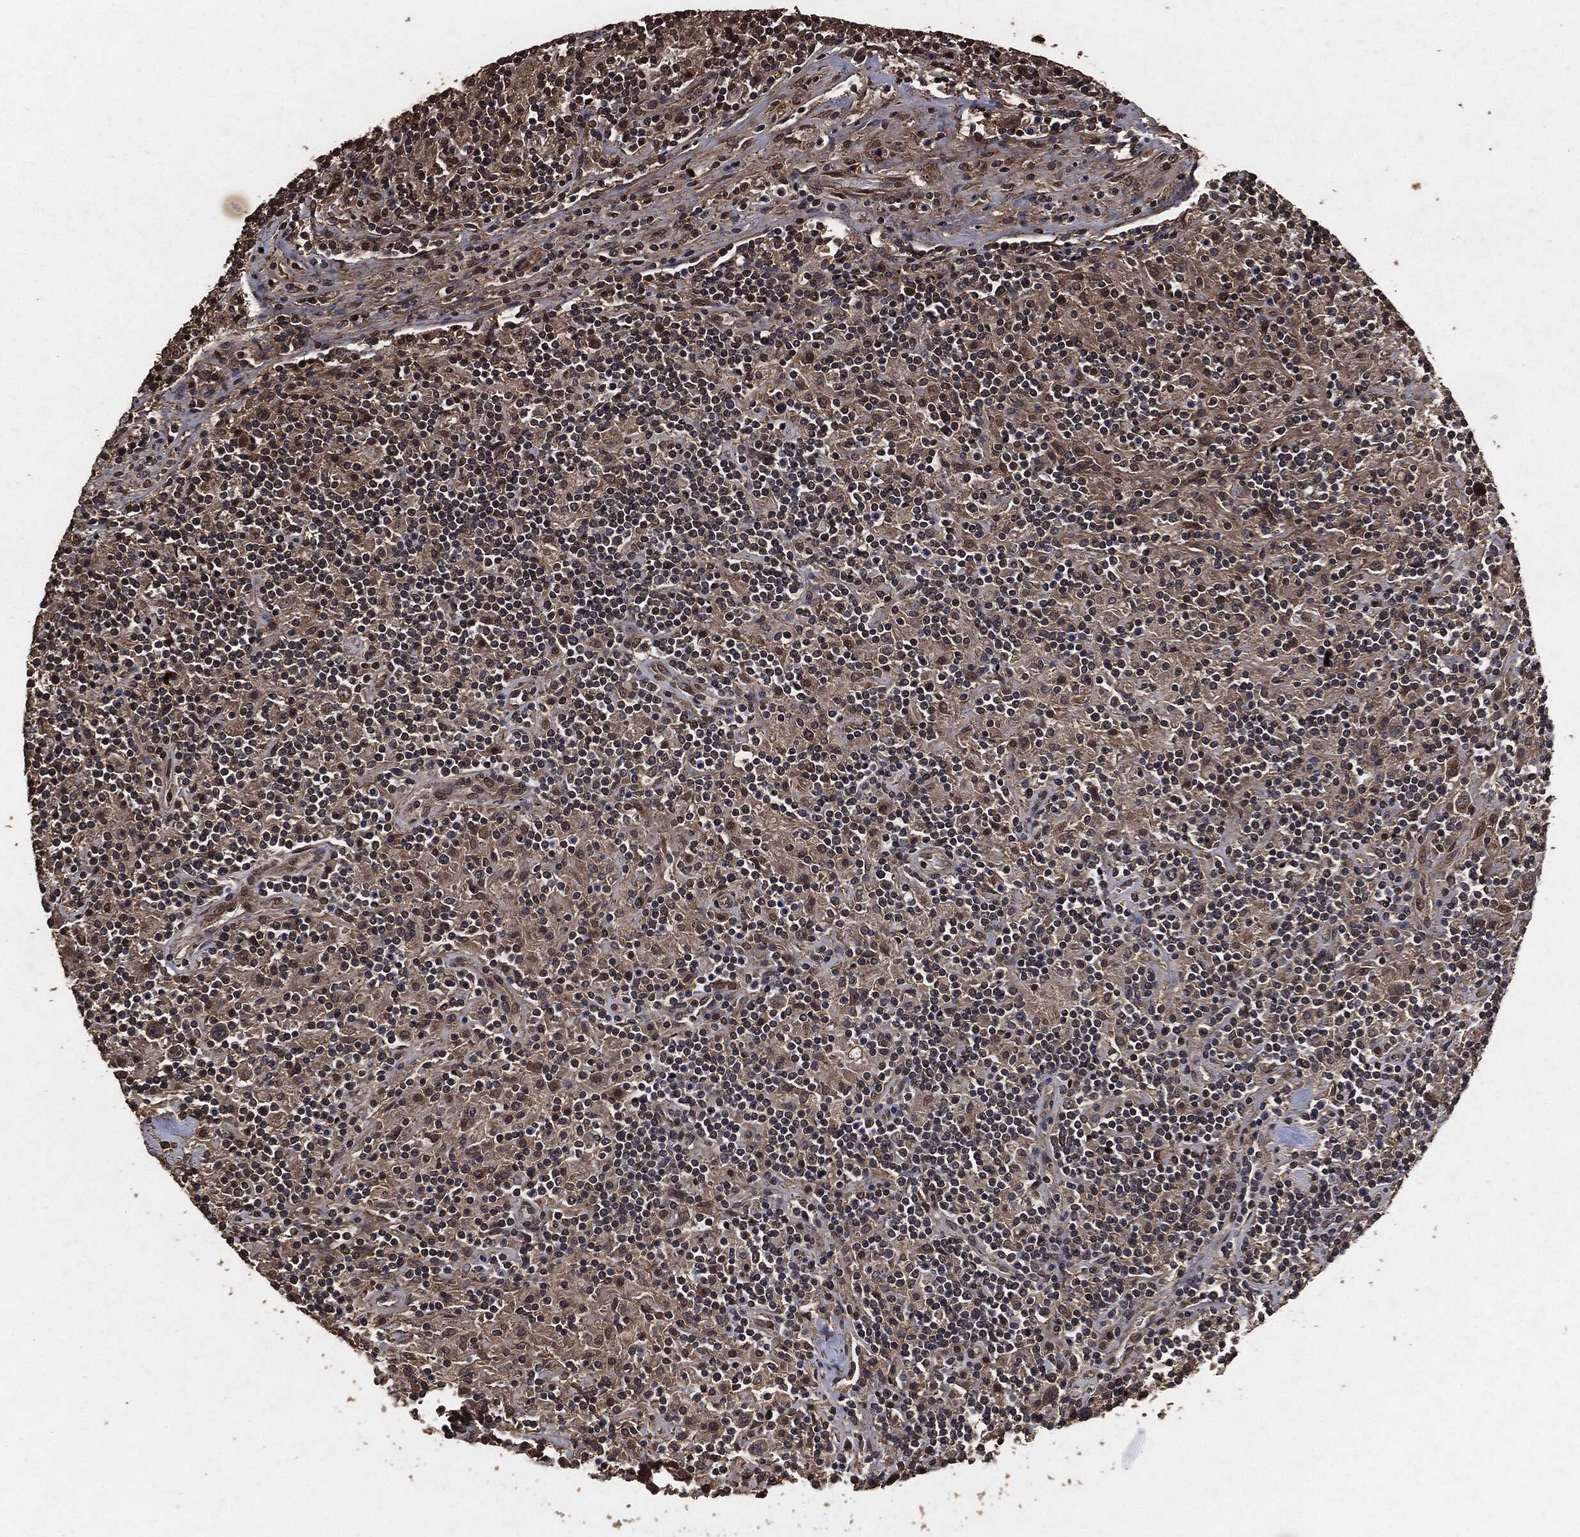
{"staining": {"intensity": "negative", "quantity": "none", "location": "none"}, "tissue": "lymphoma", "cell_type": "Tumor cells", "image_type": "cancer", "snomed": [{"axis": "morphology", "description": "Hodgkin's disease, NOS"}, {"axis": "topography", "description": "Lymph node"}], "caption": "High power microscopy histopathology image of an immunohistochemistry (IHC) image of Hodgkin's disease, revealing no significant staining in tumor cells.", "gene": "AKT1S1", "patient": {"sex": "male", "age": 70}}